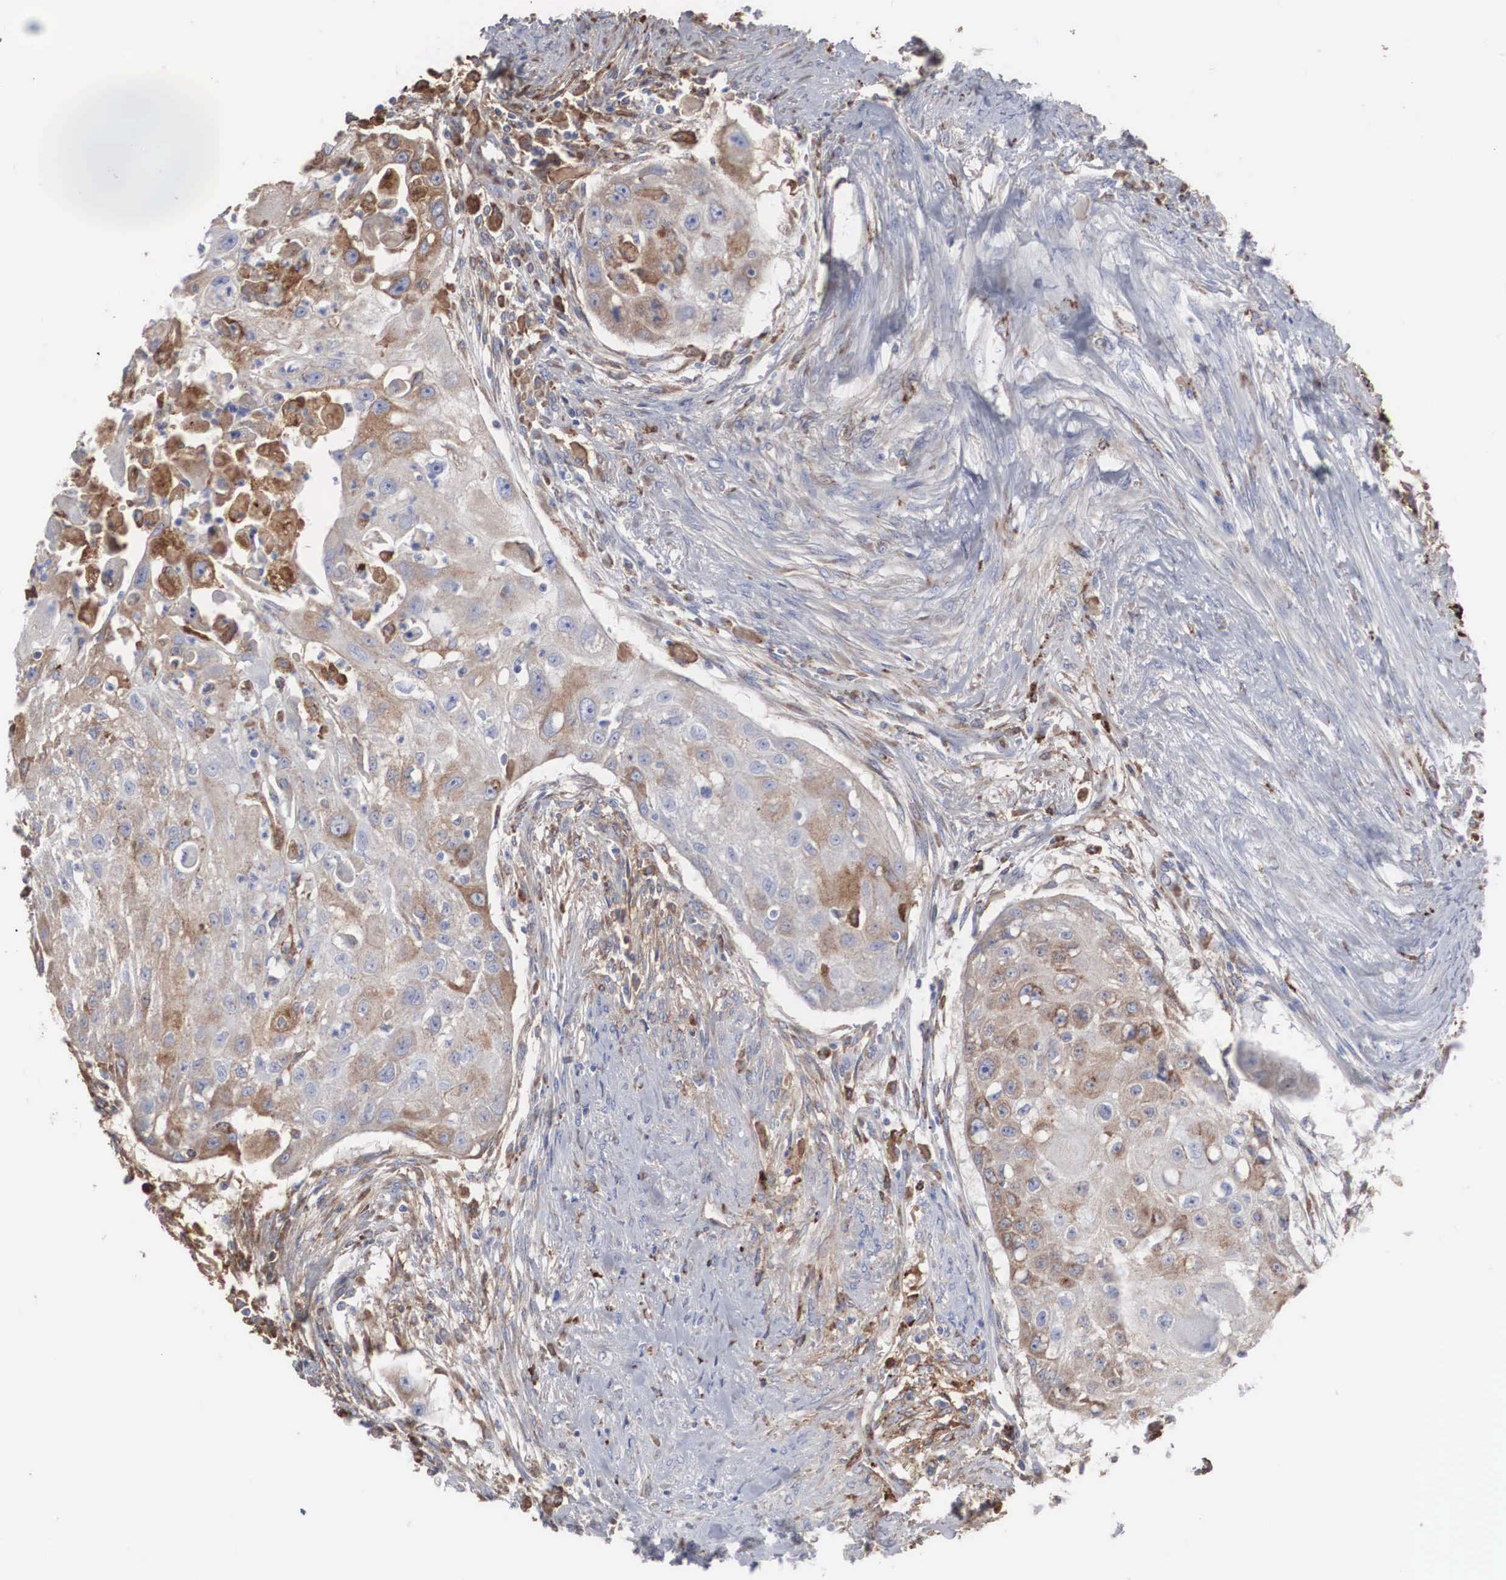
{"staining": {"intensity": "moderate", "quantity": ">75%", "location": "cytoplasmic/membranous"}, "tissue": "head and neck cancer", "cell_type": "Tumor cells", "image_type": "cancer", "snomed": [{"axis": "morphology", "description": "Squamous cell carcinoma, NOS"}, {"axis": "topography", "description": "Head-Neck"}], "caption": "DAB immunohistochemical staining of squamous cell carcinoma (head and neck) demonstrates moderate cytoplasmic/membranous protein staining in about >75% of tumor cells.", "gene": "LGALS3BP", "patient": {"sex": "male", "age": 64}}